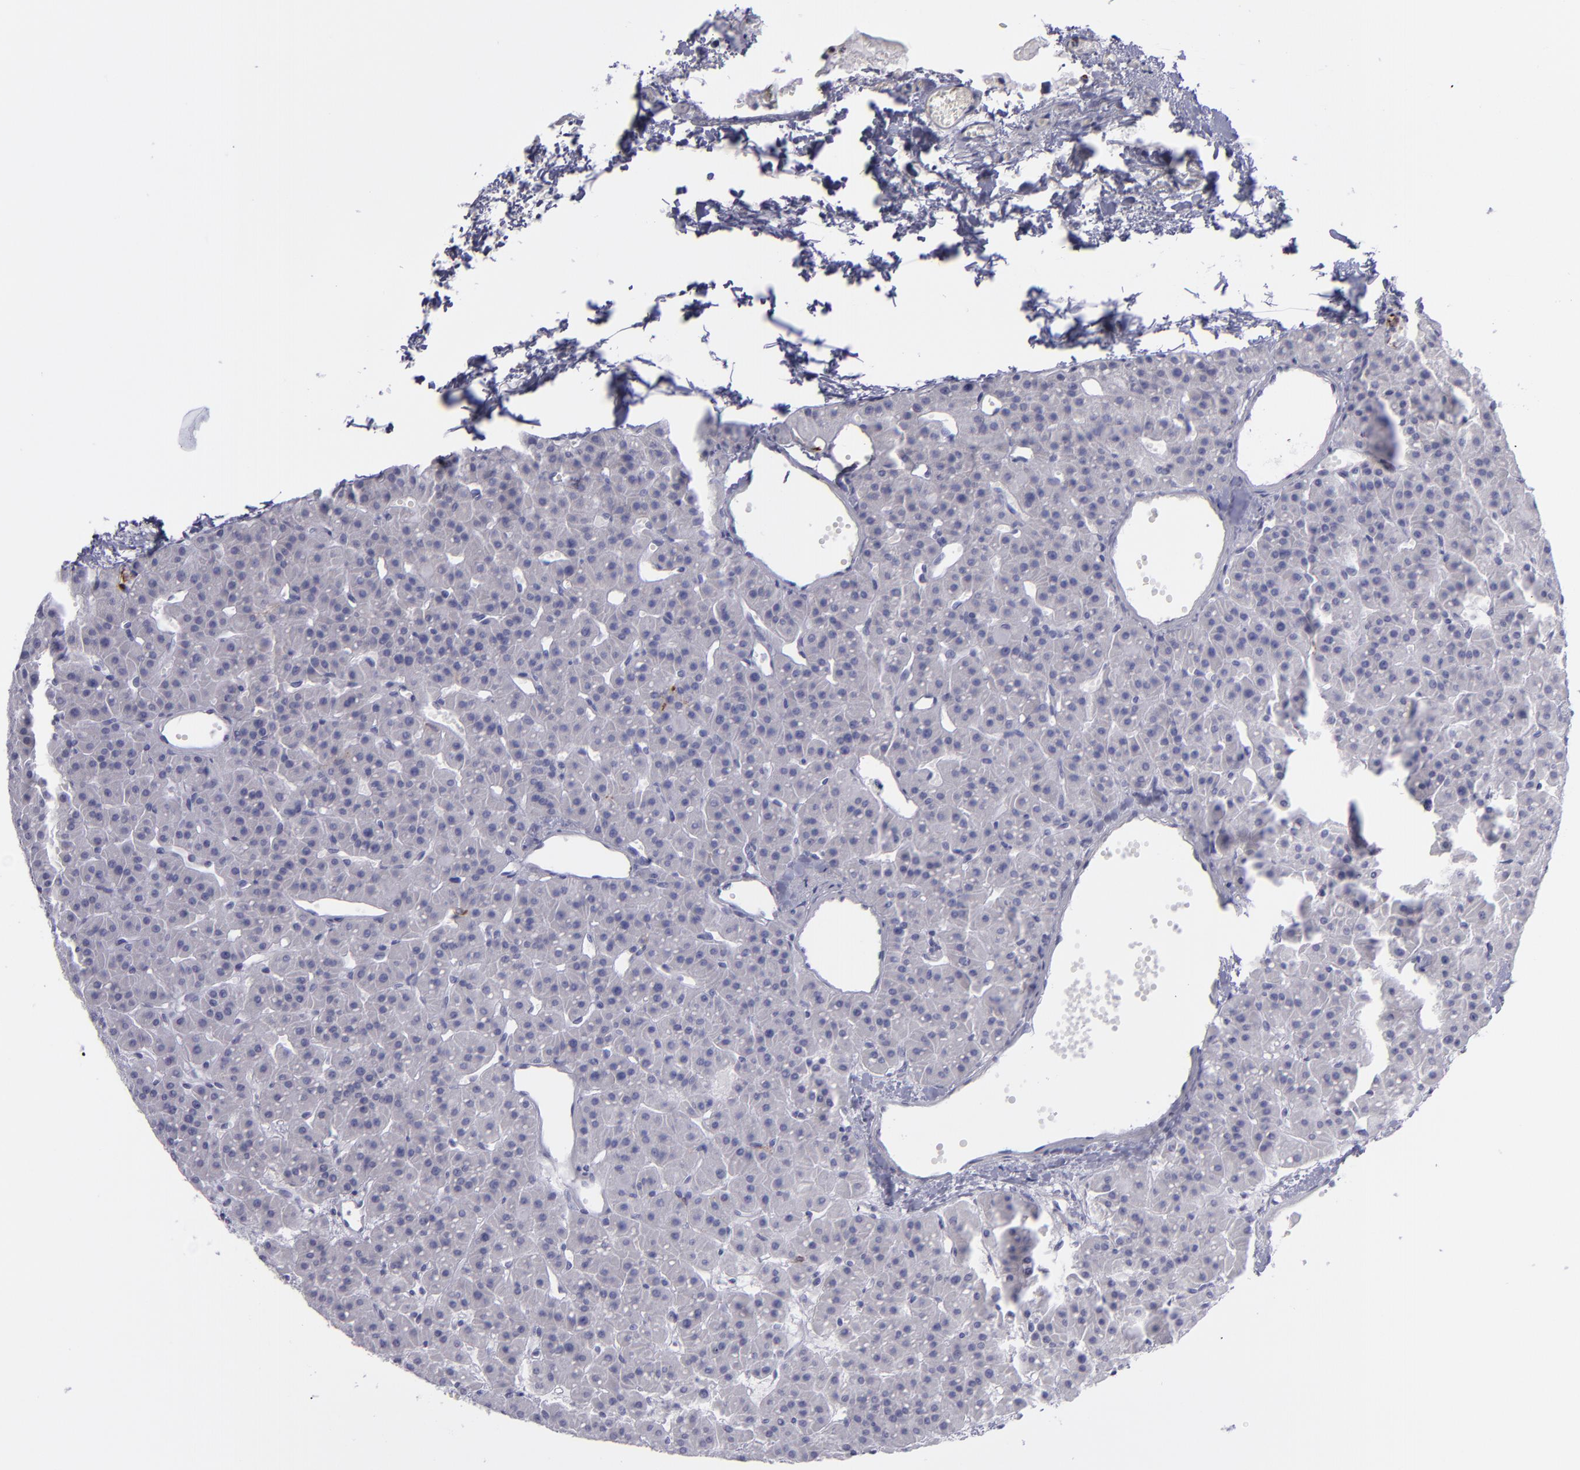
{"staining": {"intensity": "negative", "quantity": "none", "location": "none"}, "tissue": "parathyroid gland", "cell_type": "Glandular cells", "image_type": "normal", "snomed": [{"axis": "morphology", "description": "Normal tissue, NOS"}, {"axis": "topography", "description": "Parathyroid gland"}], "caption": "This micrograph is of normal parathyroid gland stained with immunohistochemistry to label a protein in brown with the nuclei are counter-stained blue. There is no expression in glandular cells. (Immunohistochemistry (ihc), brightfield microscopy, high magnification).", "gene": "SELPLG", "patient": {"sex": "female", "age": 76}}